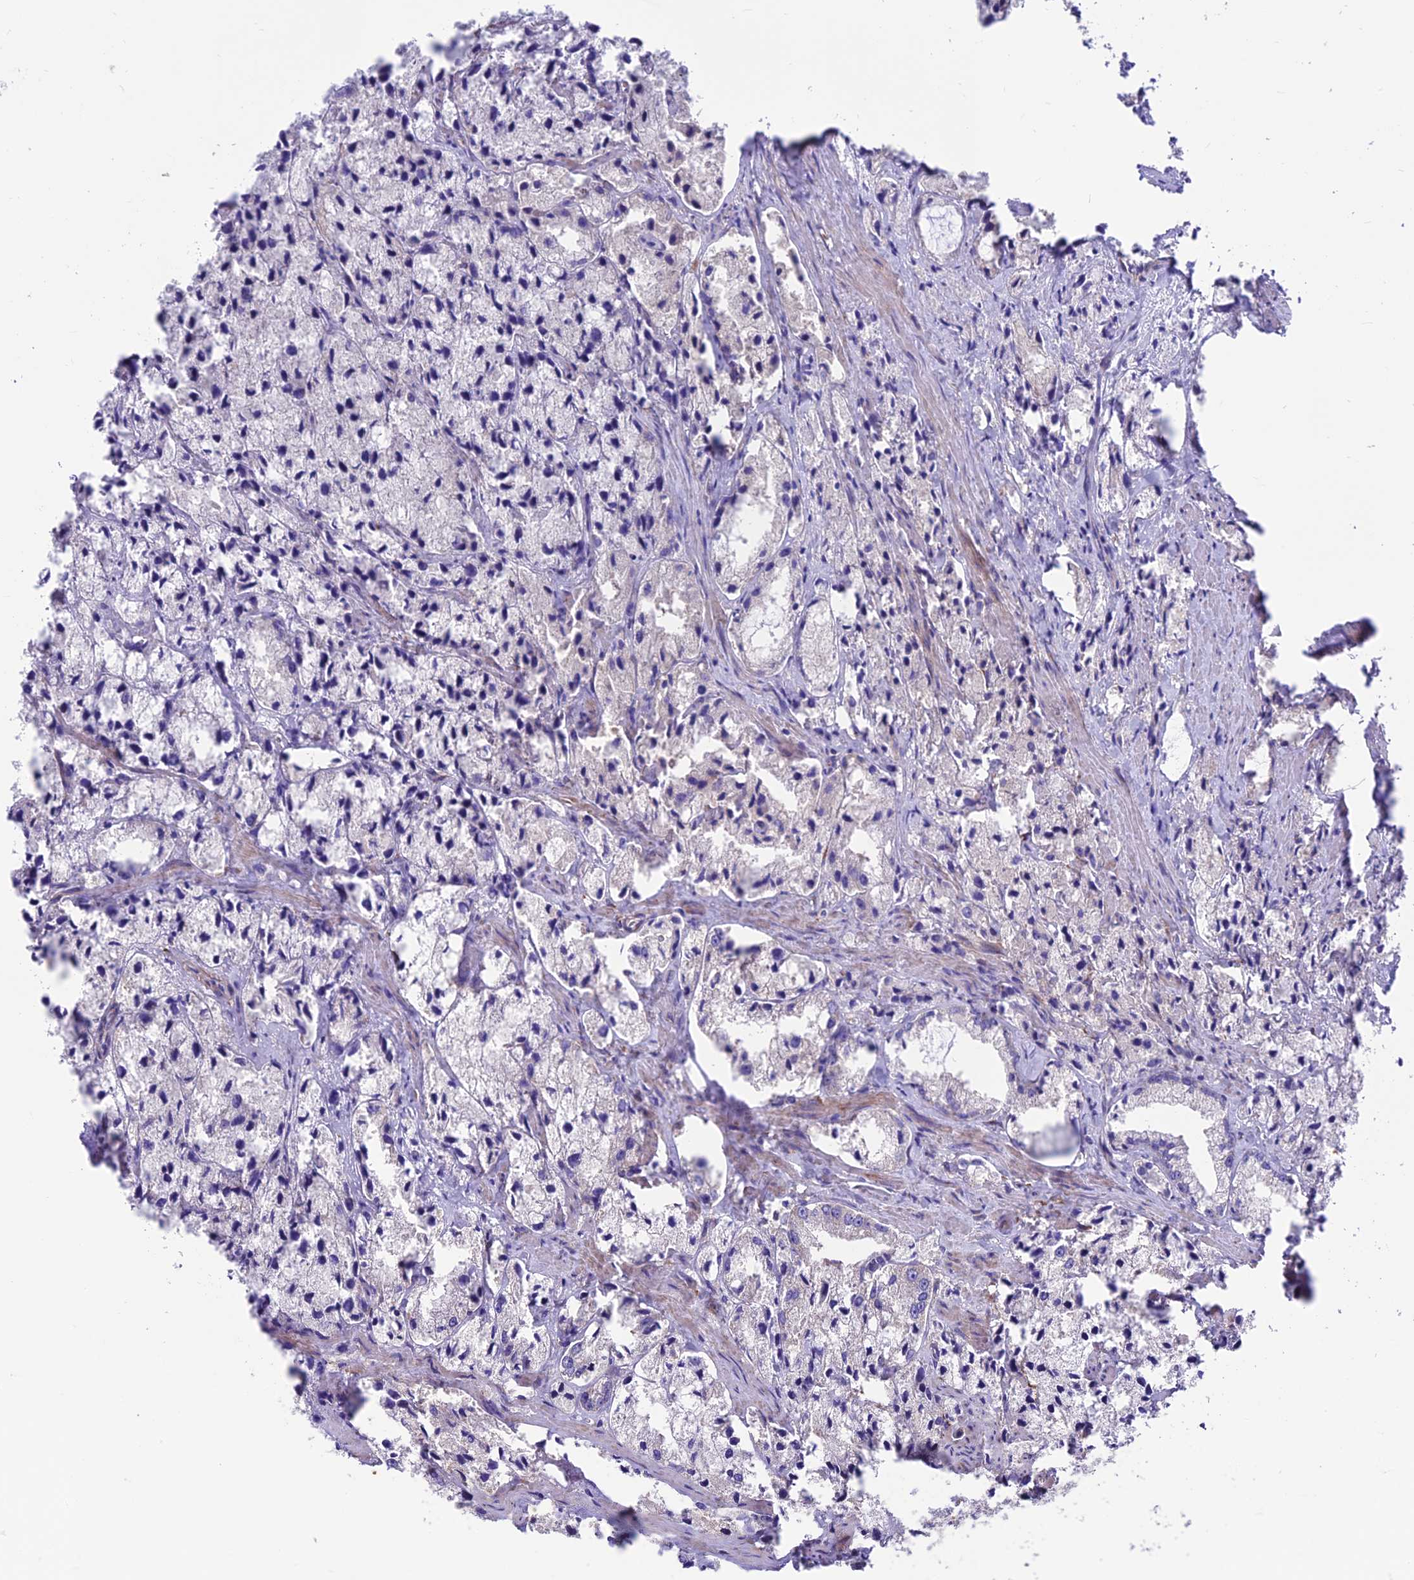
{"staining": {"intensity": "negative", "quantity": "none", "location": "none"}, "tissue": "prostate cancer", "cell_type": "Tumor cells", "image_type": "cancer", "snomed": [{"axis": "morphology", "description": "Adenocarcinoma, High grade"}, {"axis": "topography", "description": "Prostate"}], "caption": "IHC of human prostate cancer reveals no expression in tumor cells.", "gene": "VPS16", "patient": {"sex": "male", "age": 66}}